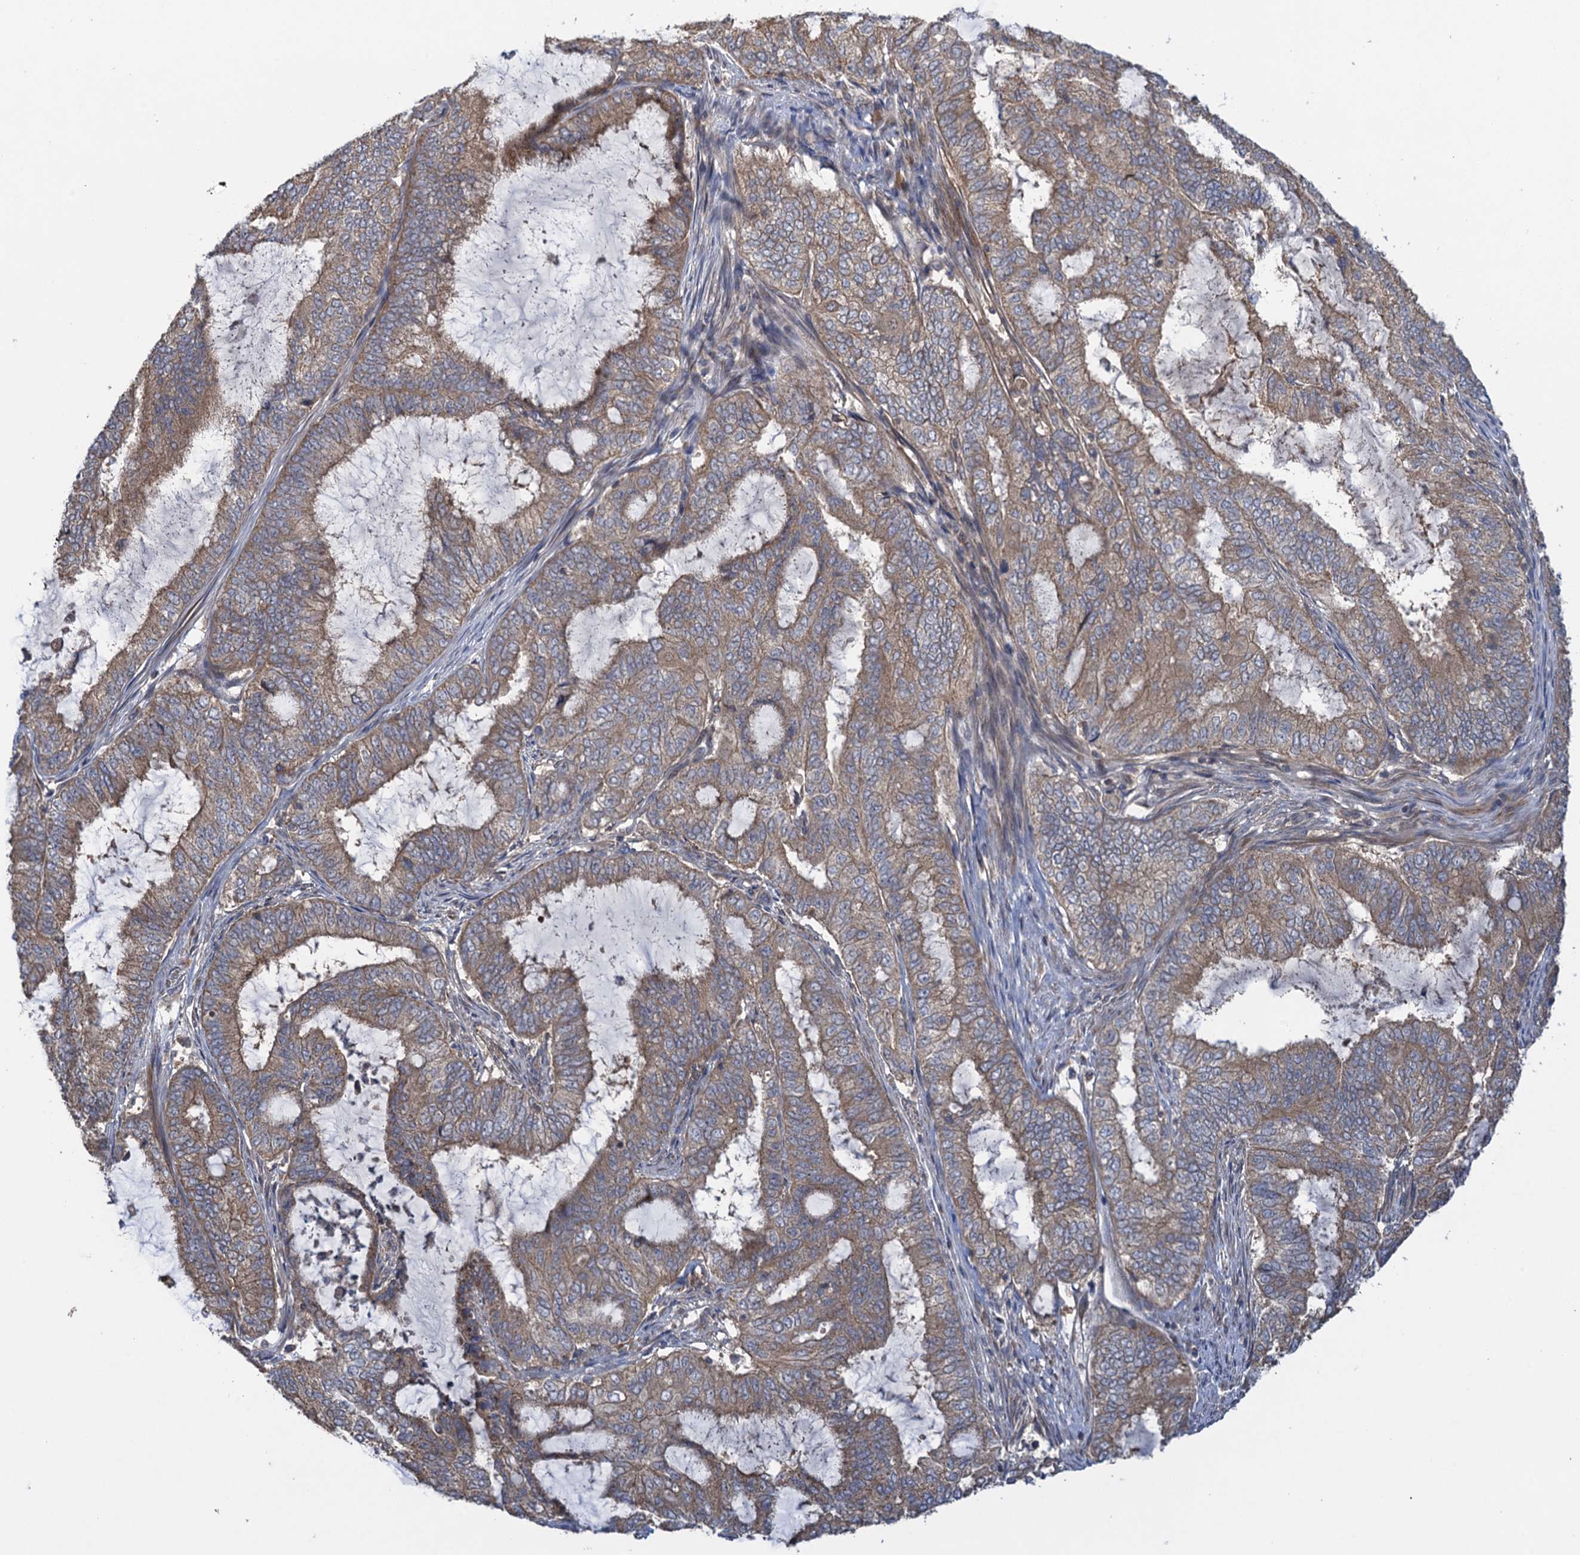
{"staining": {"intensity": "moderate", "quantity": "25%-75%", "location": "cytoplasmic/membranous"}, "tissue": "endometrial cancer", "cell_type": "Tumor cells", "image_type": "cancer", "snomed": [{"axis": "morphology", "description": "Adenocarcinoma, NOS"}, {"axis": "topography", "description": "Endometrium"}], "caption": "Immunohistochemistry of human endometrial cancer exhibits medium levels of moderate cytoplasmic/membranous expression in approximately 25%-75% of tumor cells.", "gene": "WDR88", "patient": {"sex": "female", "age": 51}}